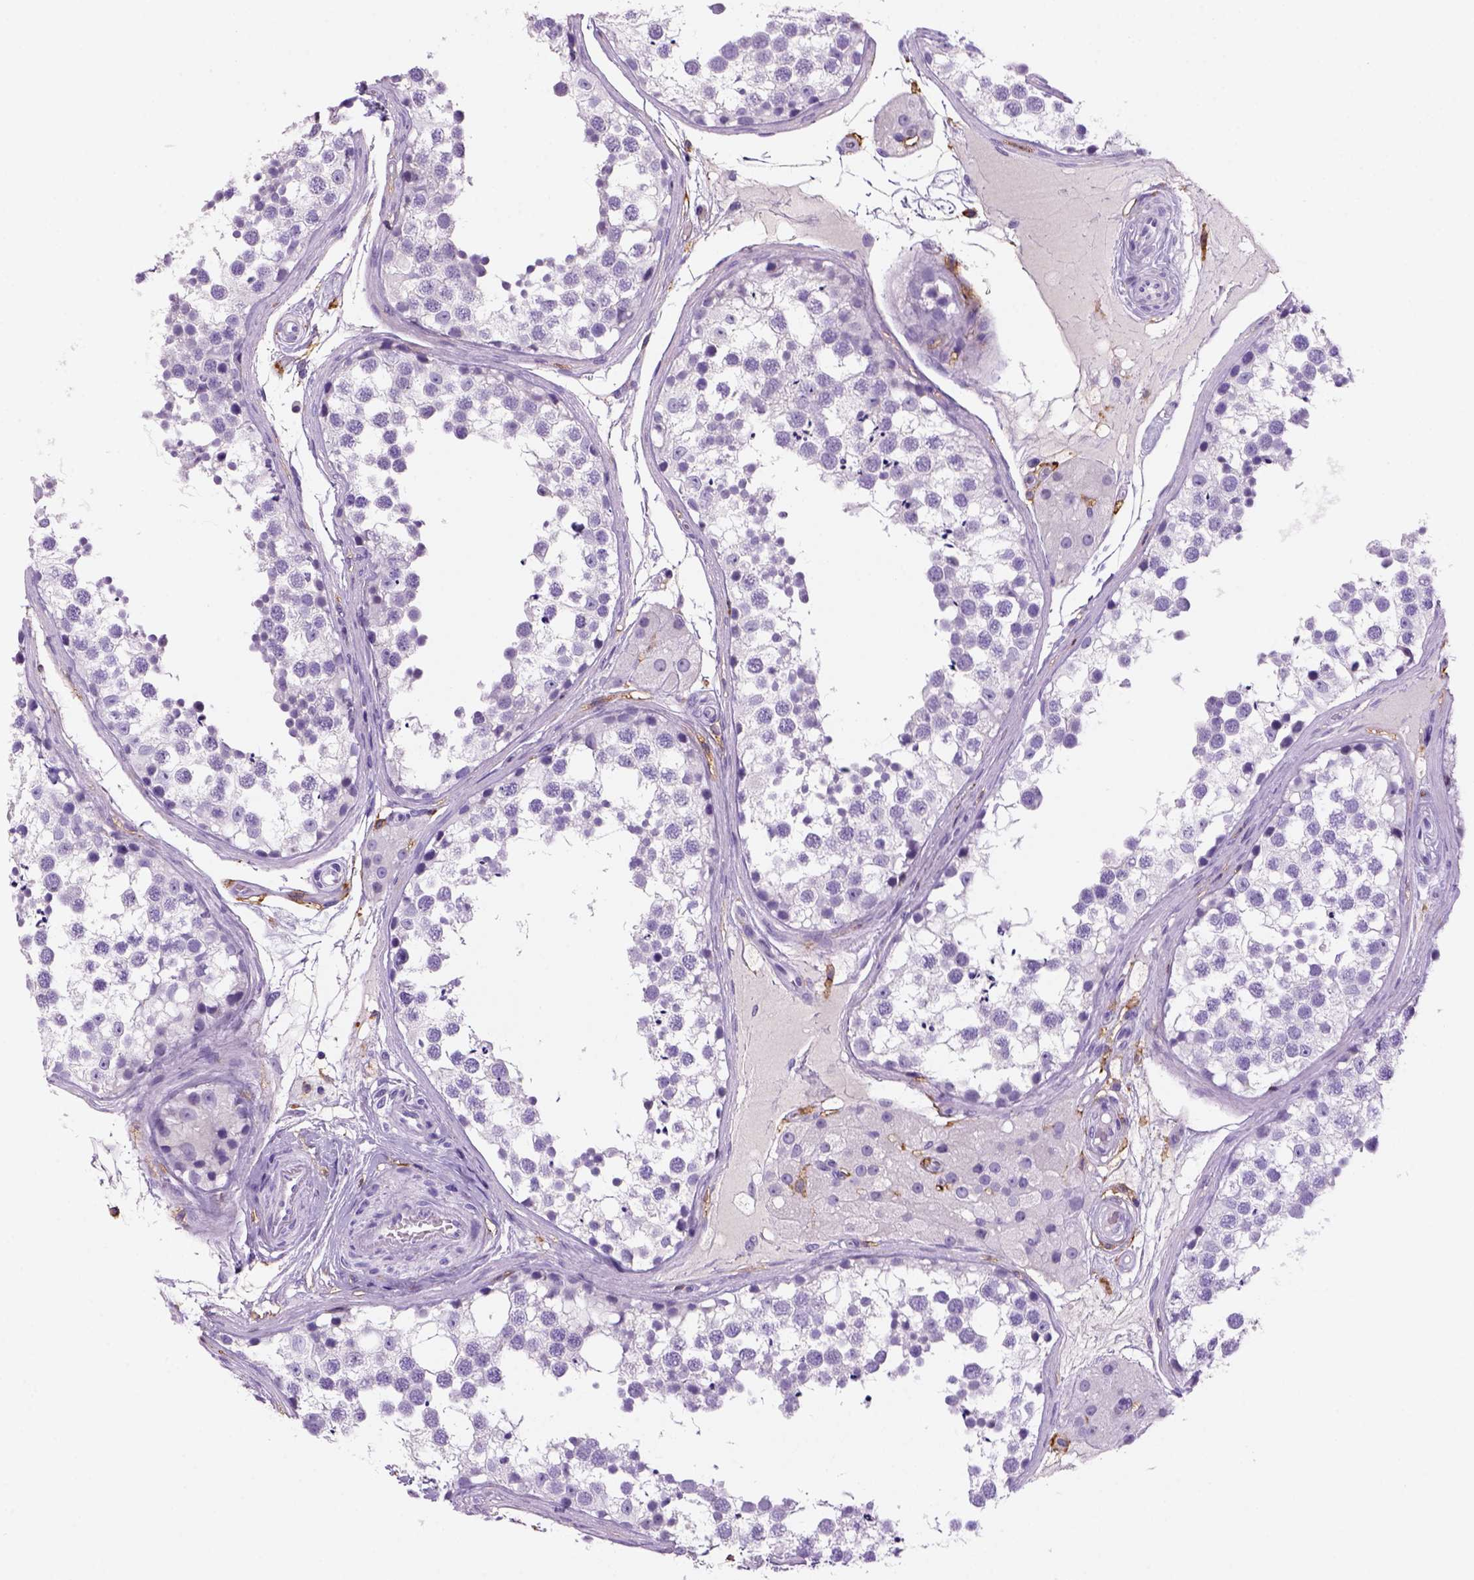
{"staining": {"intensity": "negative", "quantity": "none", "location": "none"}, "tissue": "testis", "cell_type": "Cells in seminiferous ducts", "image_type": "normal", "snomed": [{"axis": "morphology", "description": "Normal tissue, NOS"}, {"axis": "morphology", "description": "Seminoma, NOS"}, {"axis": "topography", "description": "Testis"}], "caption": "Cells in seminiferous ducts show no significant protein positivity in normal testis.", "gene": "CD14", "patient": {"sex": "male", "age": 65}}